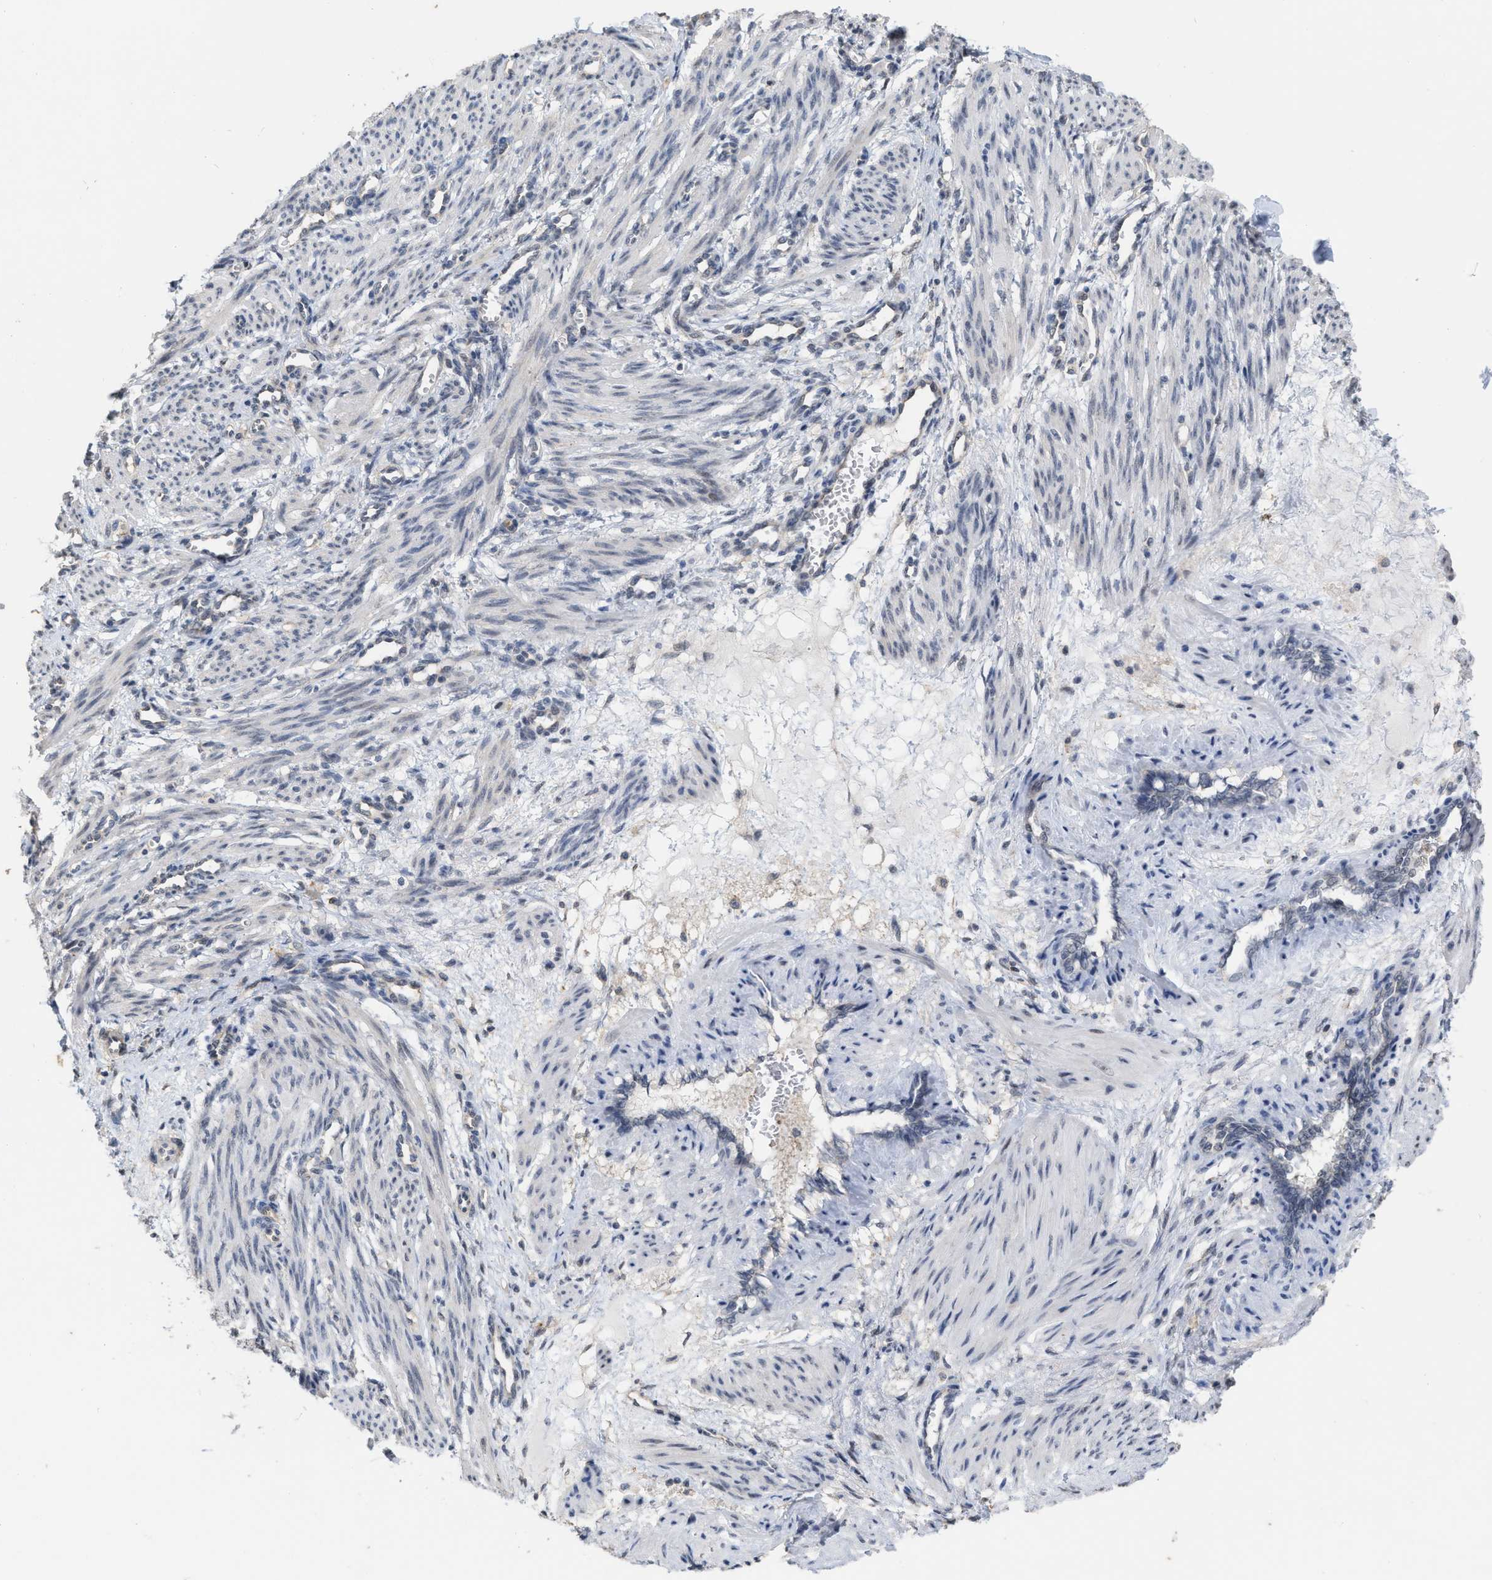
{"staining": {"intensity": "negative", "quantity": "none", "location": "none"}, "tissue": "smooth muscle", "cell_type": "Smooth muscle cells", "image_type": "normal", "snomed": [{"axis": "morphology", "description": "Normal tissue, NOS"}, {"axis": "topography", "description": "Endometrium"}], "caption": "Immunohistochemistry (IHC) photomicrograph of benign smooth muscle stained for a protein (brown), which demonstrates no expression in smooth muscle cells.", "gene": "BAIAP2L1", "patient": {"sex": "female", "age": 33}}